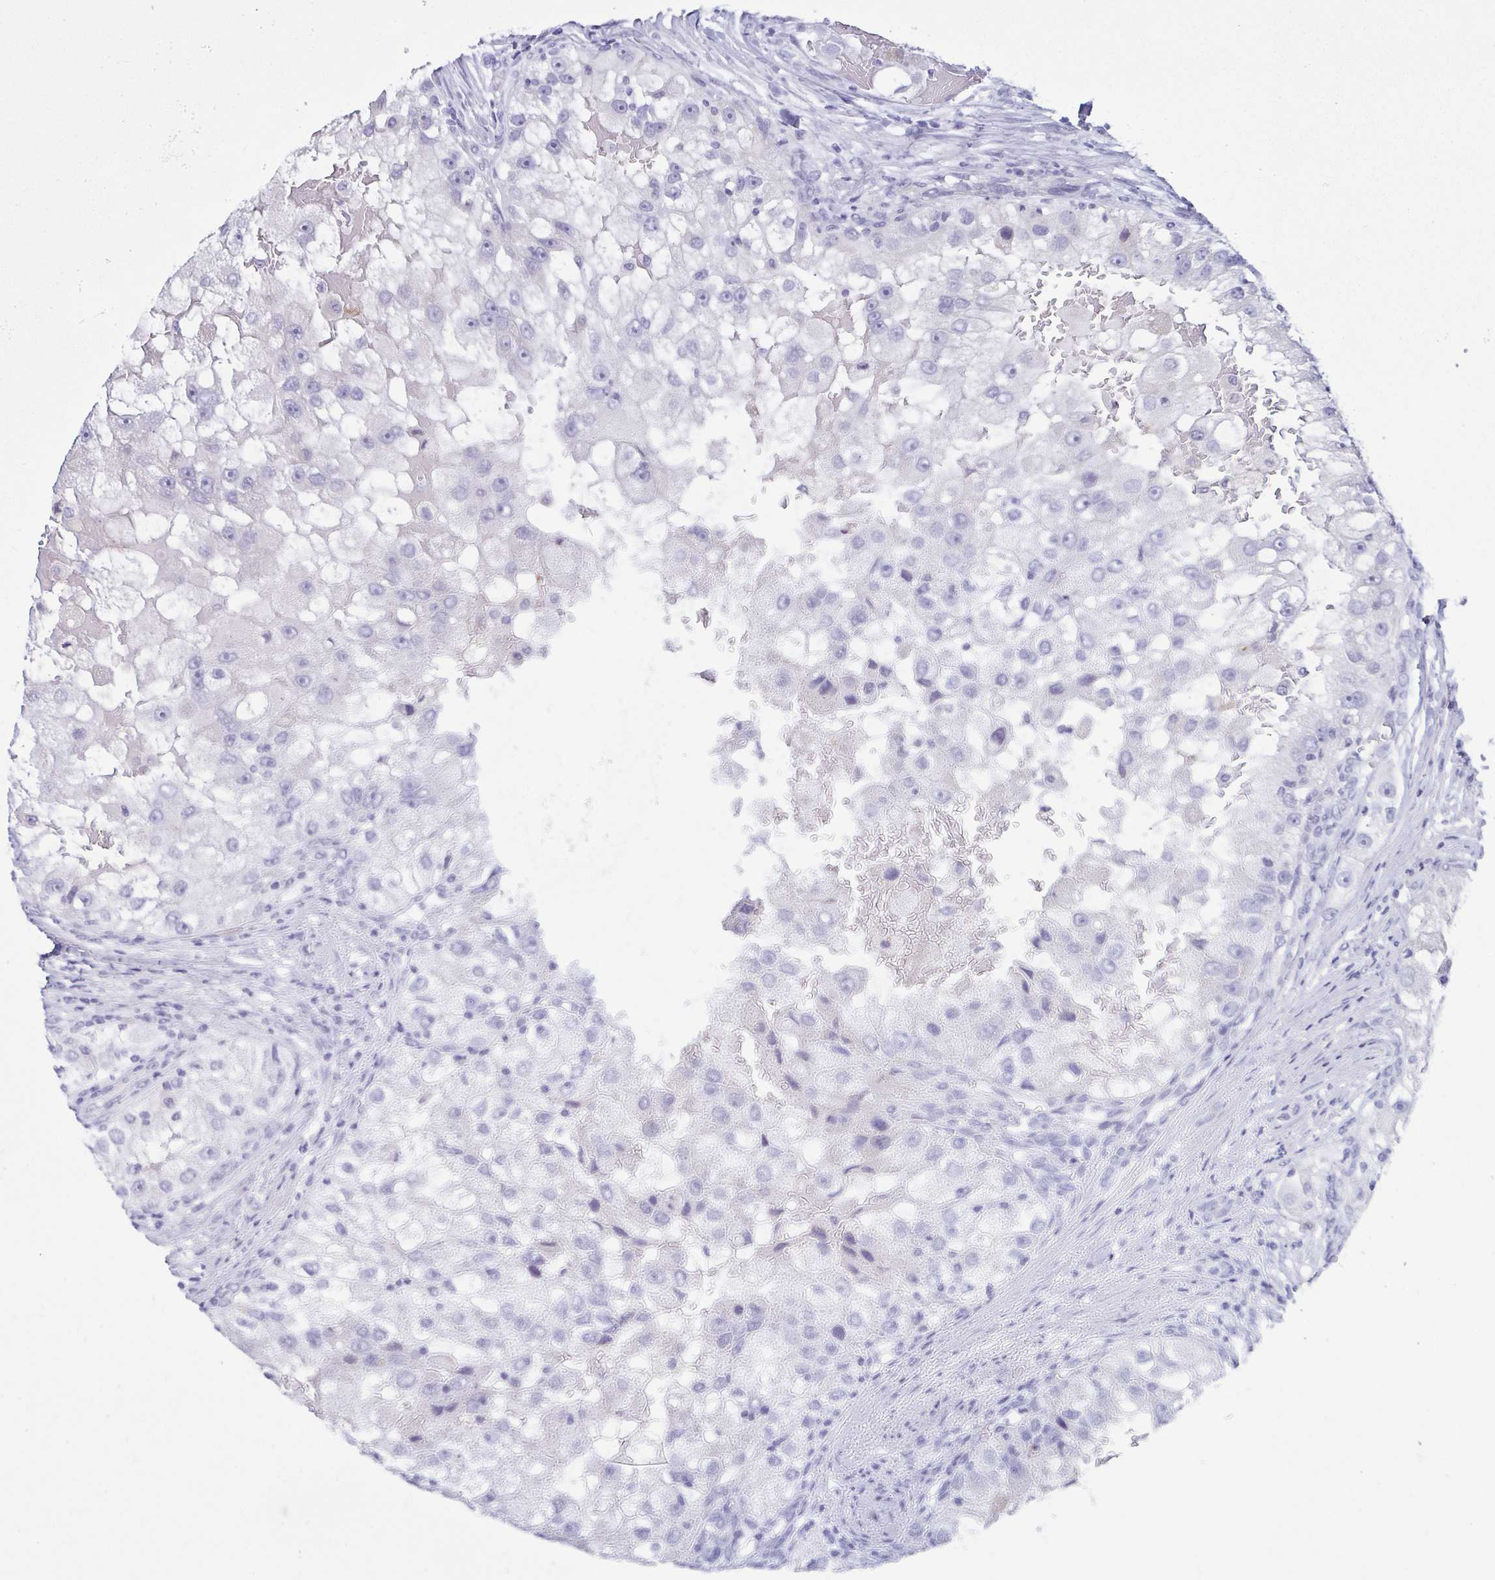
{"staining": {"intensity": "negative", "quantity": "none", "location": "none"}, "tissue": "renal cancer", "cell_type": "Tumor cells", "image_type": "cancer", "snomed": [{"axis": "morphology", "description": "Adenocarcinoma, NOS"}, {"axis": "topography", "description": "Kidney"}], "caption": "Micrograph shows no significant protein staining in tumor cells of renal adenocarcinoma.", "gene": "TEX19", "patient": {"sex": "male", "age": 63}}